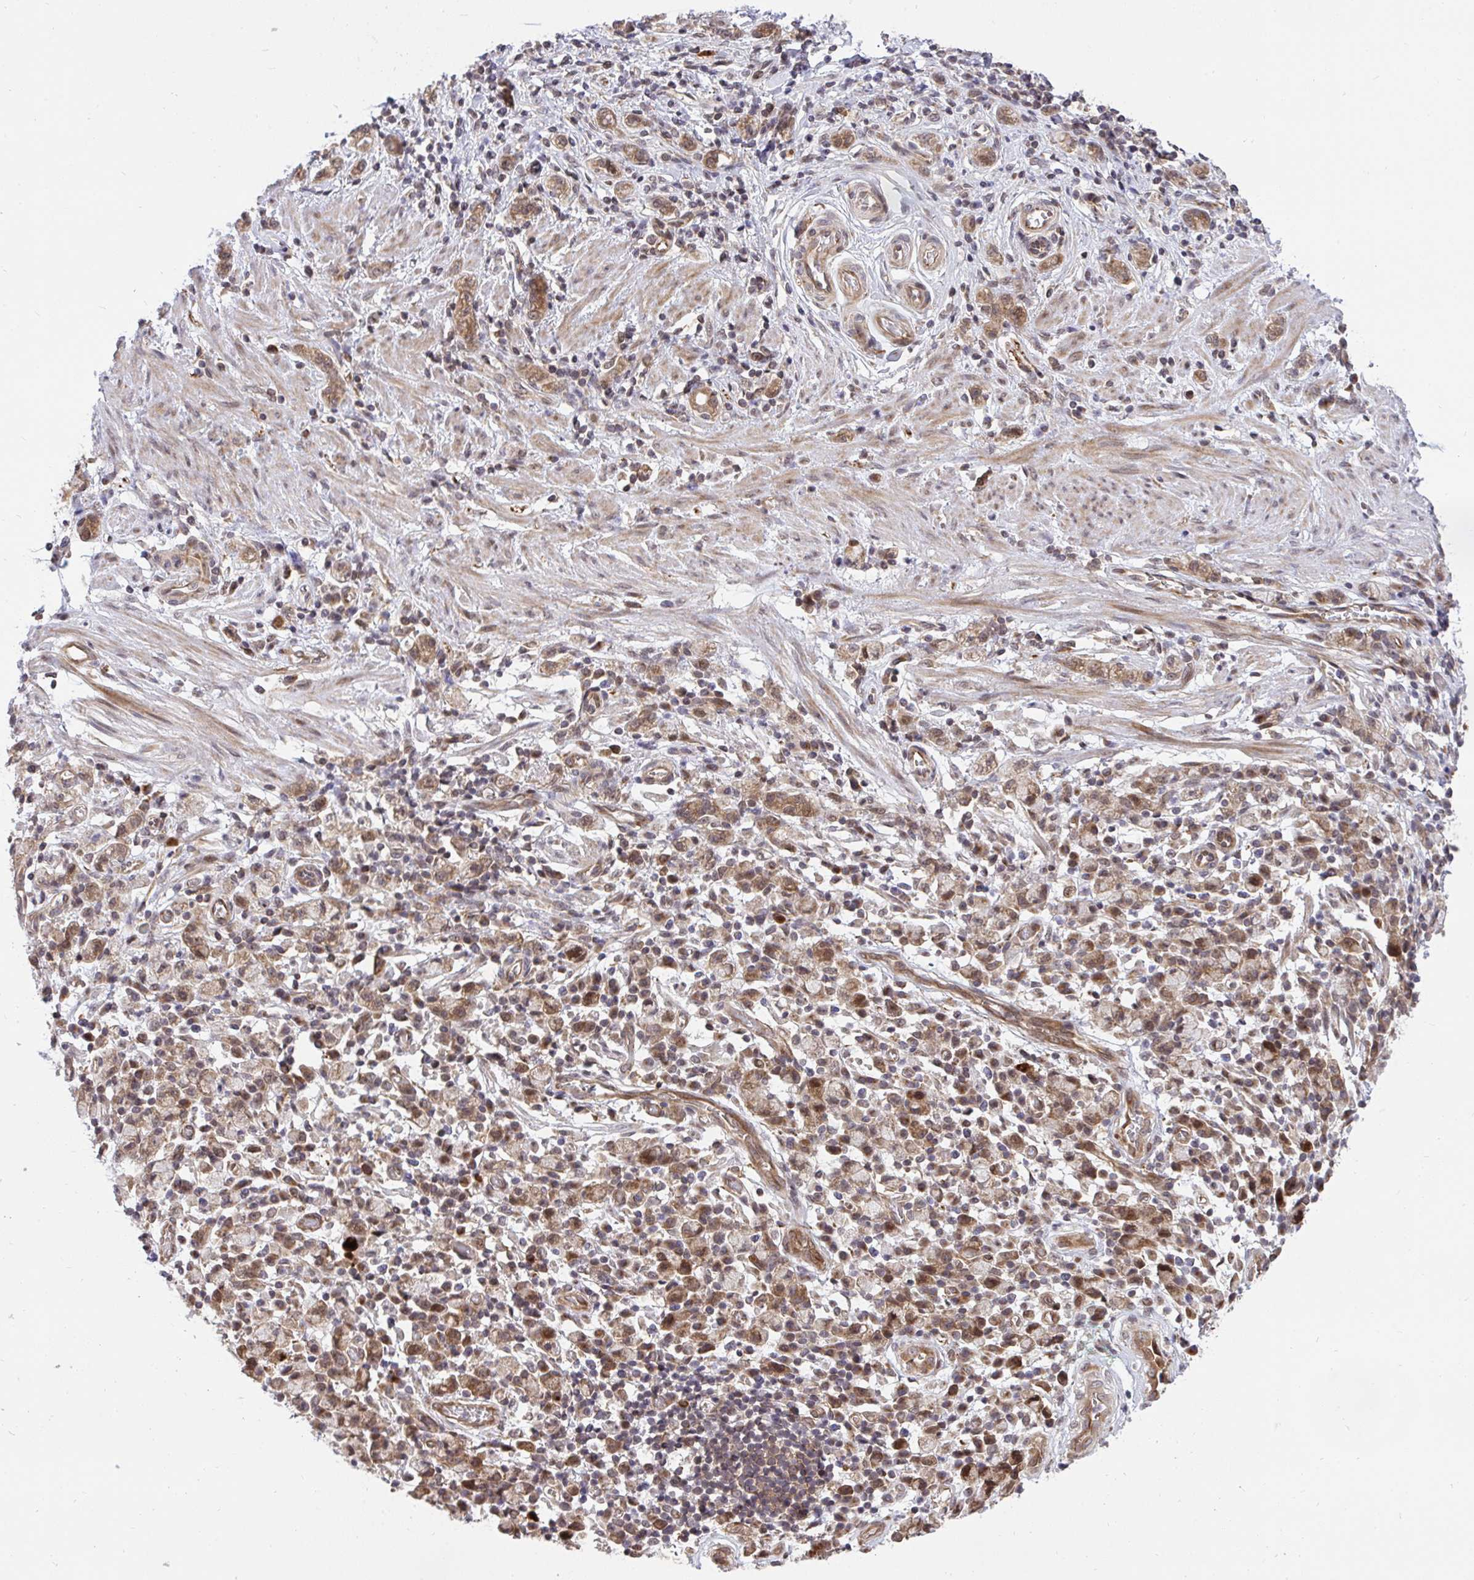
{"staining": {"intensity": "moderate", "quantity": ">75%", "location": "cytoplasmic/membranous"}, "tissue": "stomach cancer", "cell_type": "Tumor cells", "image_type": "cancer", "snomed": [{"axis": "morphology", "description": "Adenocarcinoma, NOS"}, {"axis": "topography", "description": "Stomach"}], "caption": "This photomicrograph shows IHC staining of adenocarcinoma (stomach), with medium moderate cytoplasmic/membranous staining in approximately >75% of tumor cells.", "gene": "ERI1", "patient": {"sex": "male", "age": 77}}